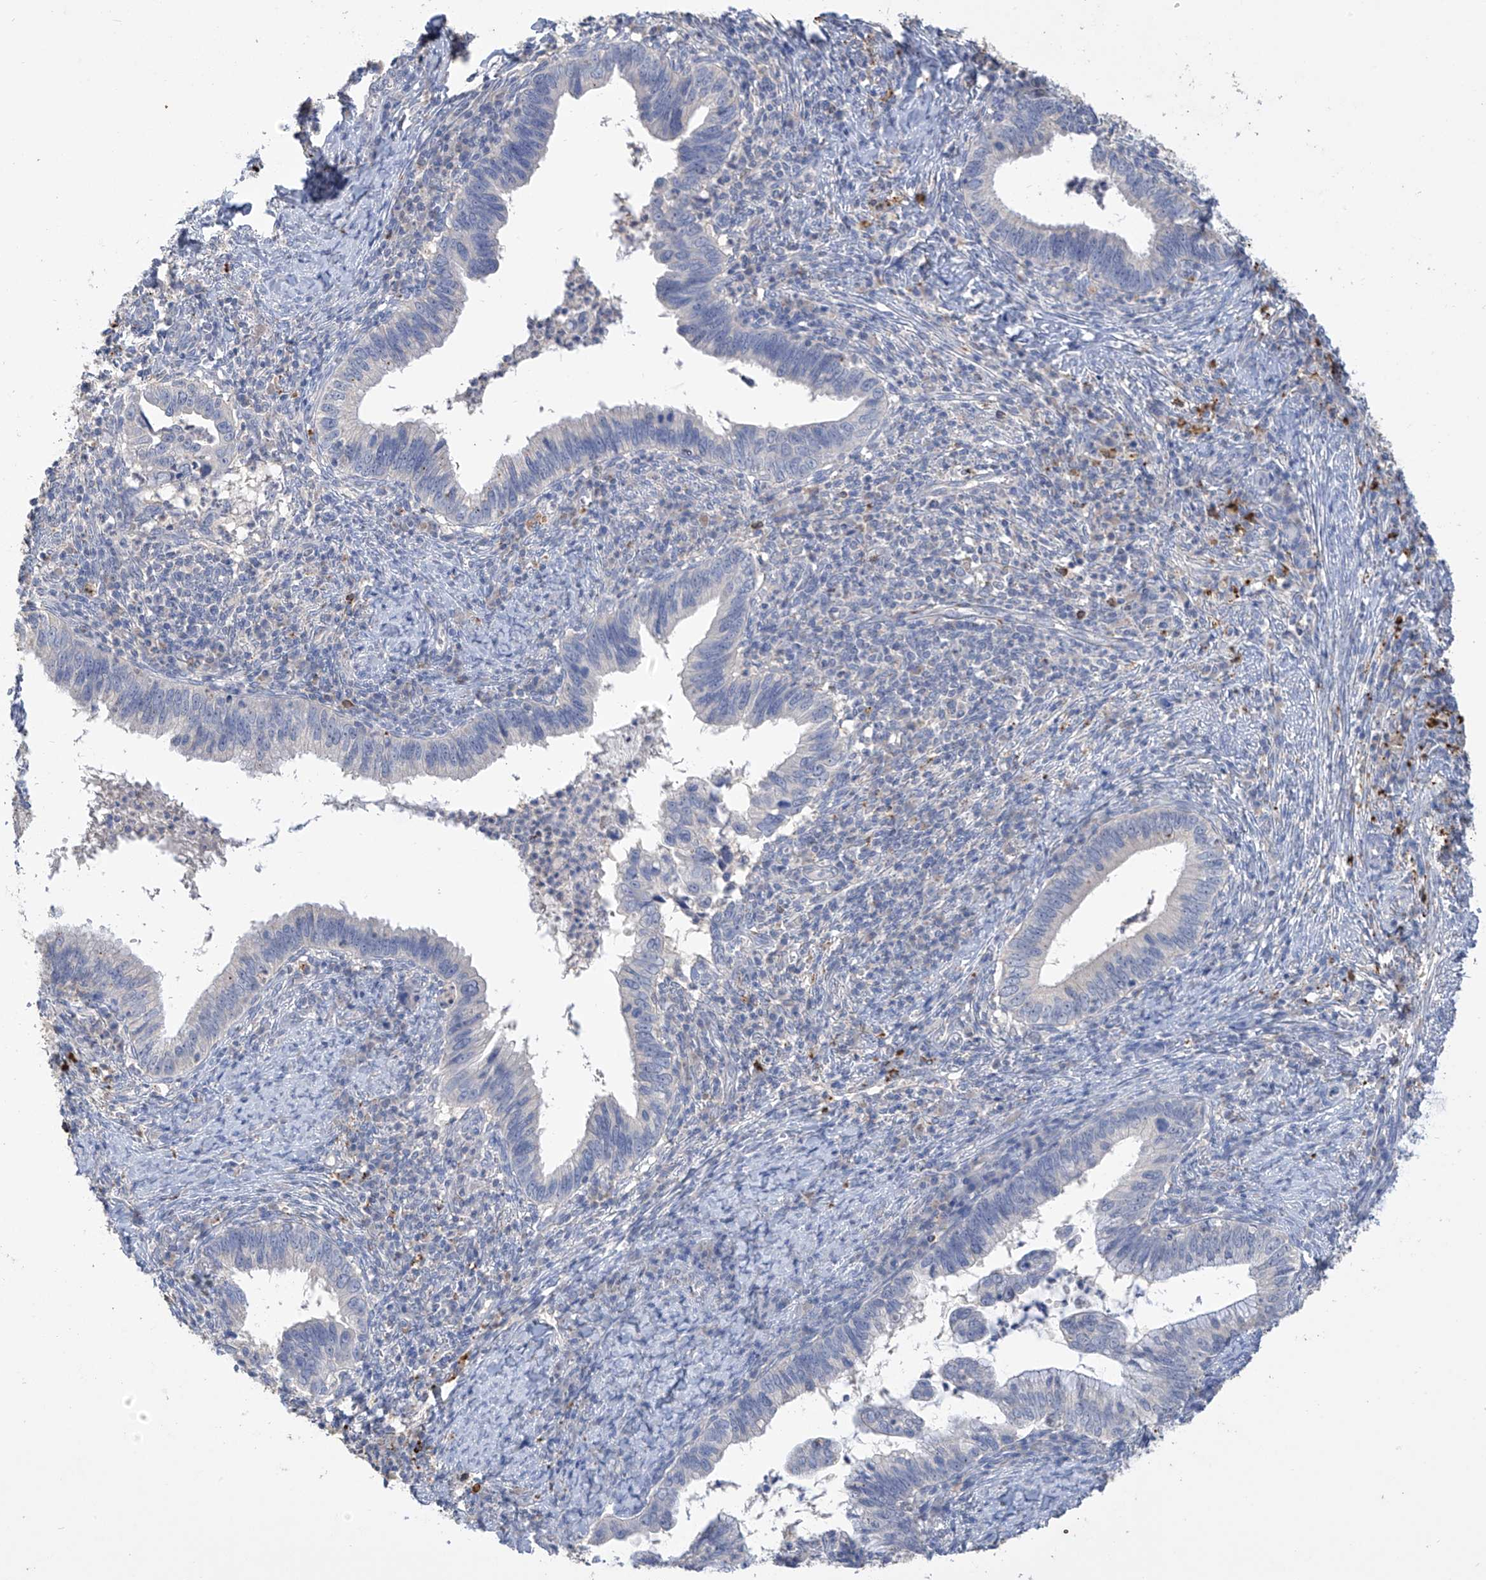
{"staining": {"intensity": "negative", "quantity": "none", "location": "none"}, "tissue": "cervical cancer", "cell_type": "Tumor cells", "image_type": "cancer", "snomed": [{"axis": "morphology", "description": "Adenocarcinoma, NOS"}, {"axis": "topography", "description": "Cervix"}], "caption": "Micrograph shows no significant protein positivity in tumor cells of cervical cancer.", "gene": "OGT", "patient": {"sex": "female", "age": 36}}